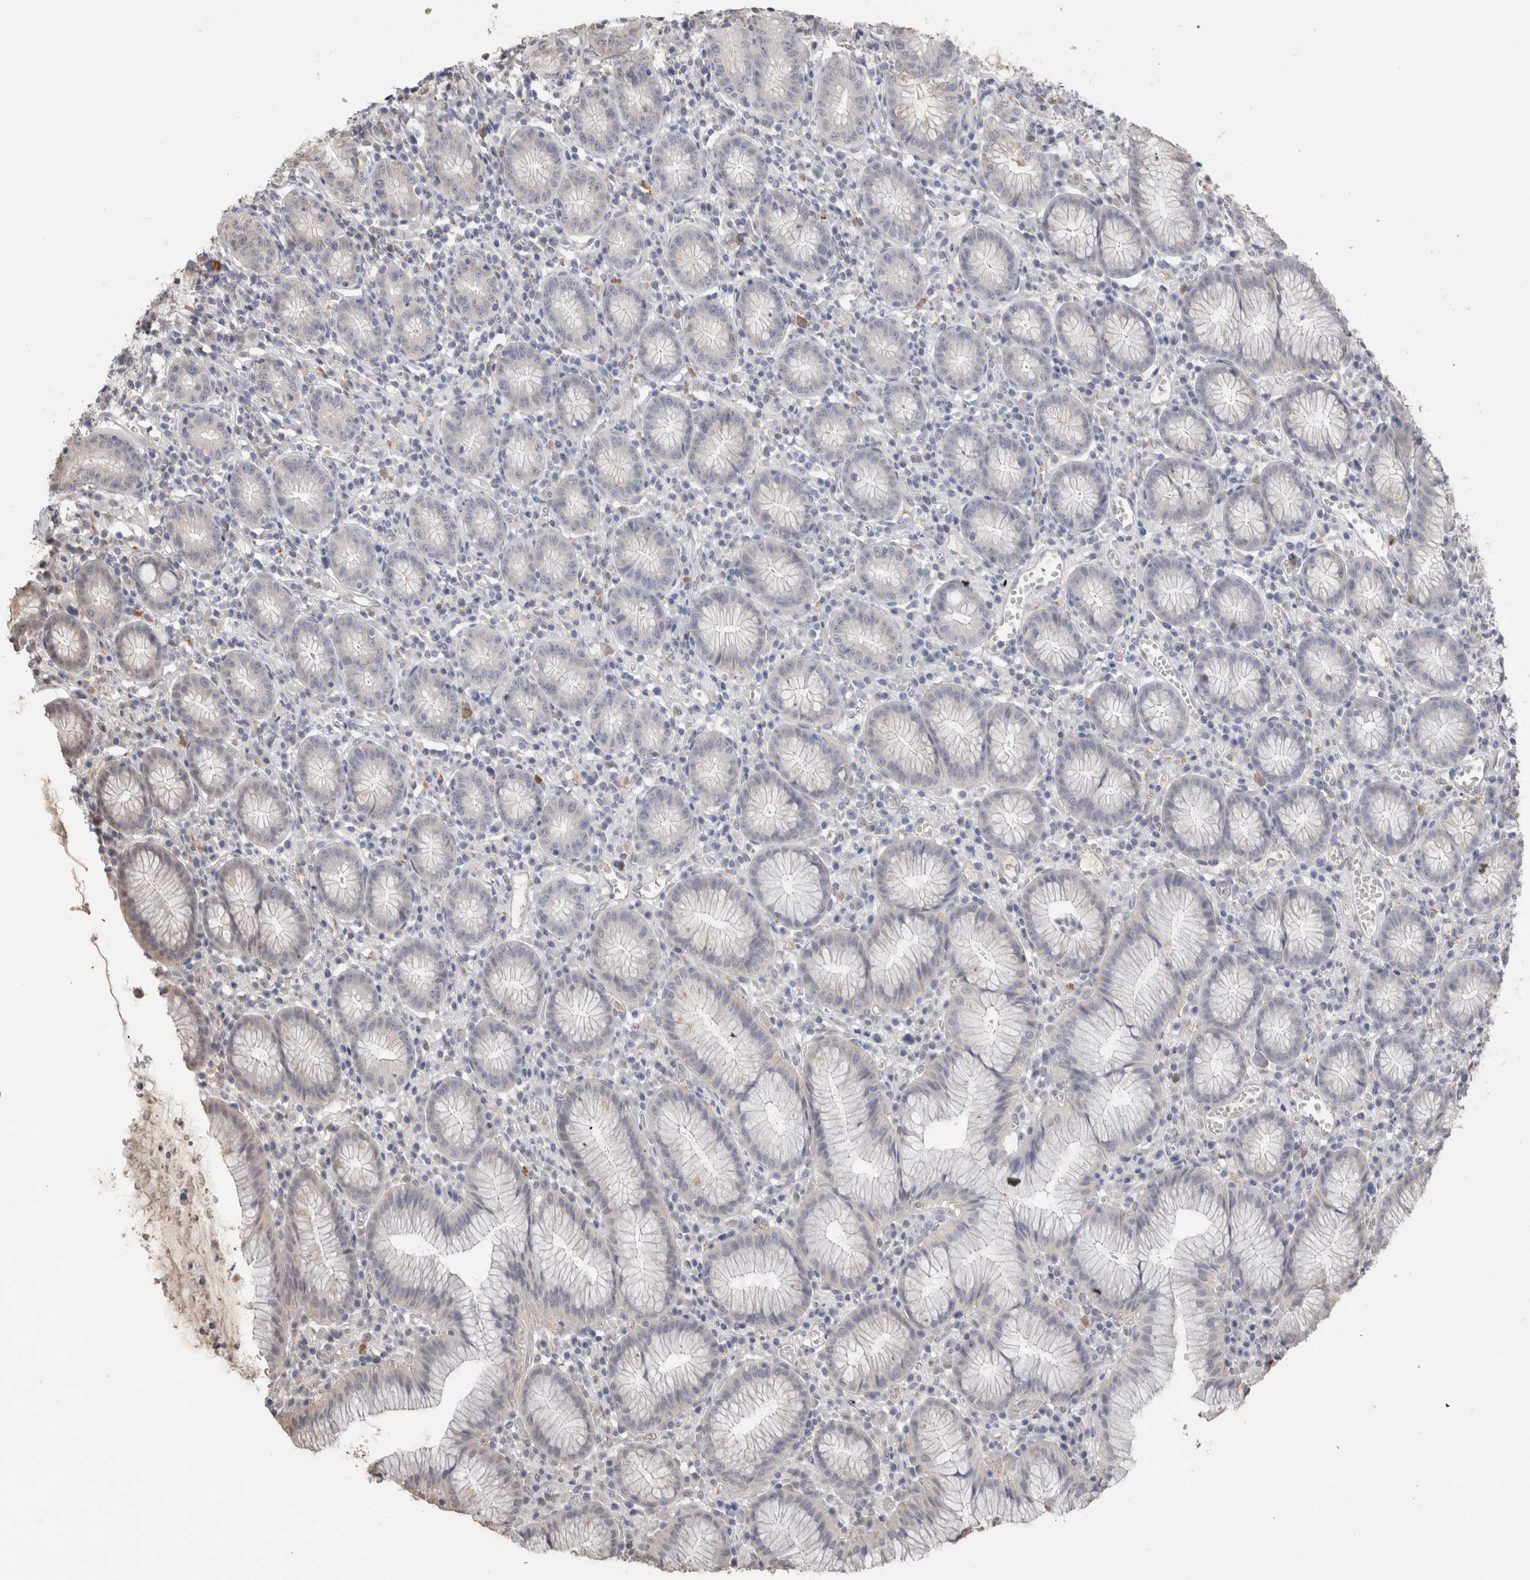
{"staining": {"intensity": "weak", "quantity": "<25%", "location": "cytoplasmic/membranous"}, "tissue": "stomach", "cell_type": "Glandular cells", "image_type": "normal", "snomed": [{"axis": "morphology", "description": "Normal tissue, NOS"}, {"axis": "topography", "description": "Stomach"}], "caption": "The immunohistochemistry image has no significant positivity in glandular cells of stomach. The staining was performed using DAB (3,3'-diaminobenzidine) to visualize the protein expression in brown, while the nuclei were stained in blue with hematoxylin (Magnification: 20x).", "gene": "NAALADL2", "patient": {"sex": "male", "age": 55}}